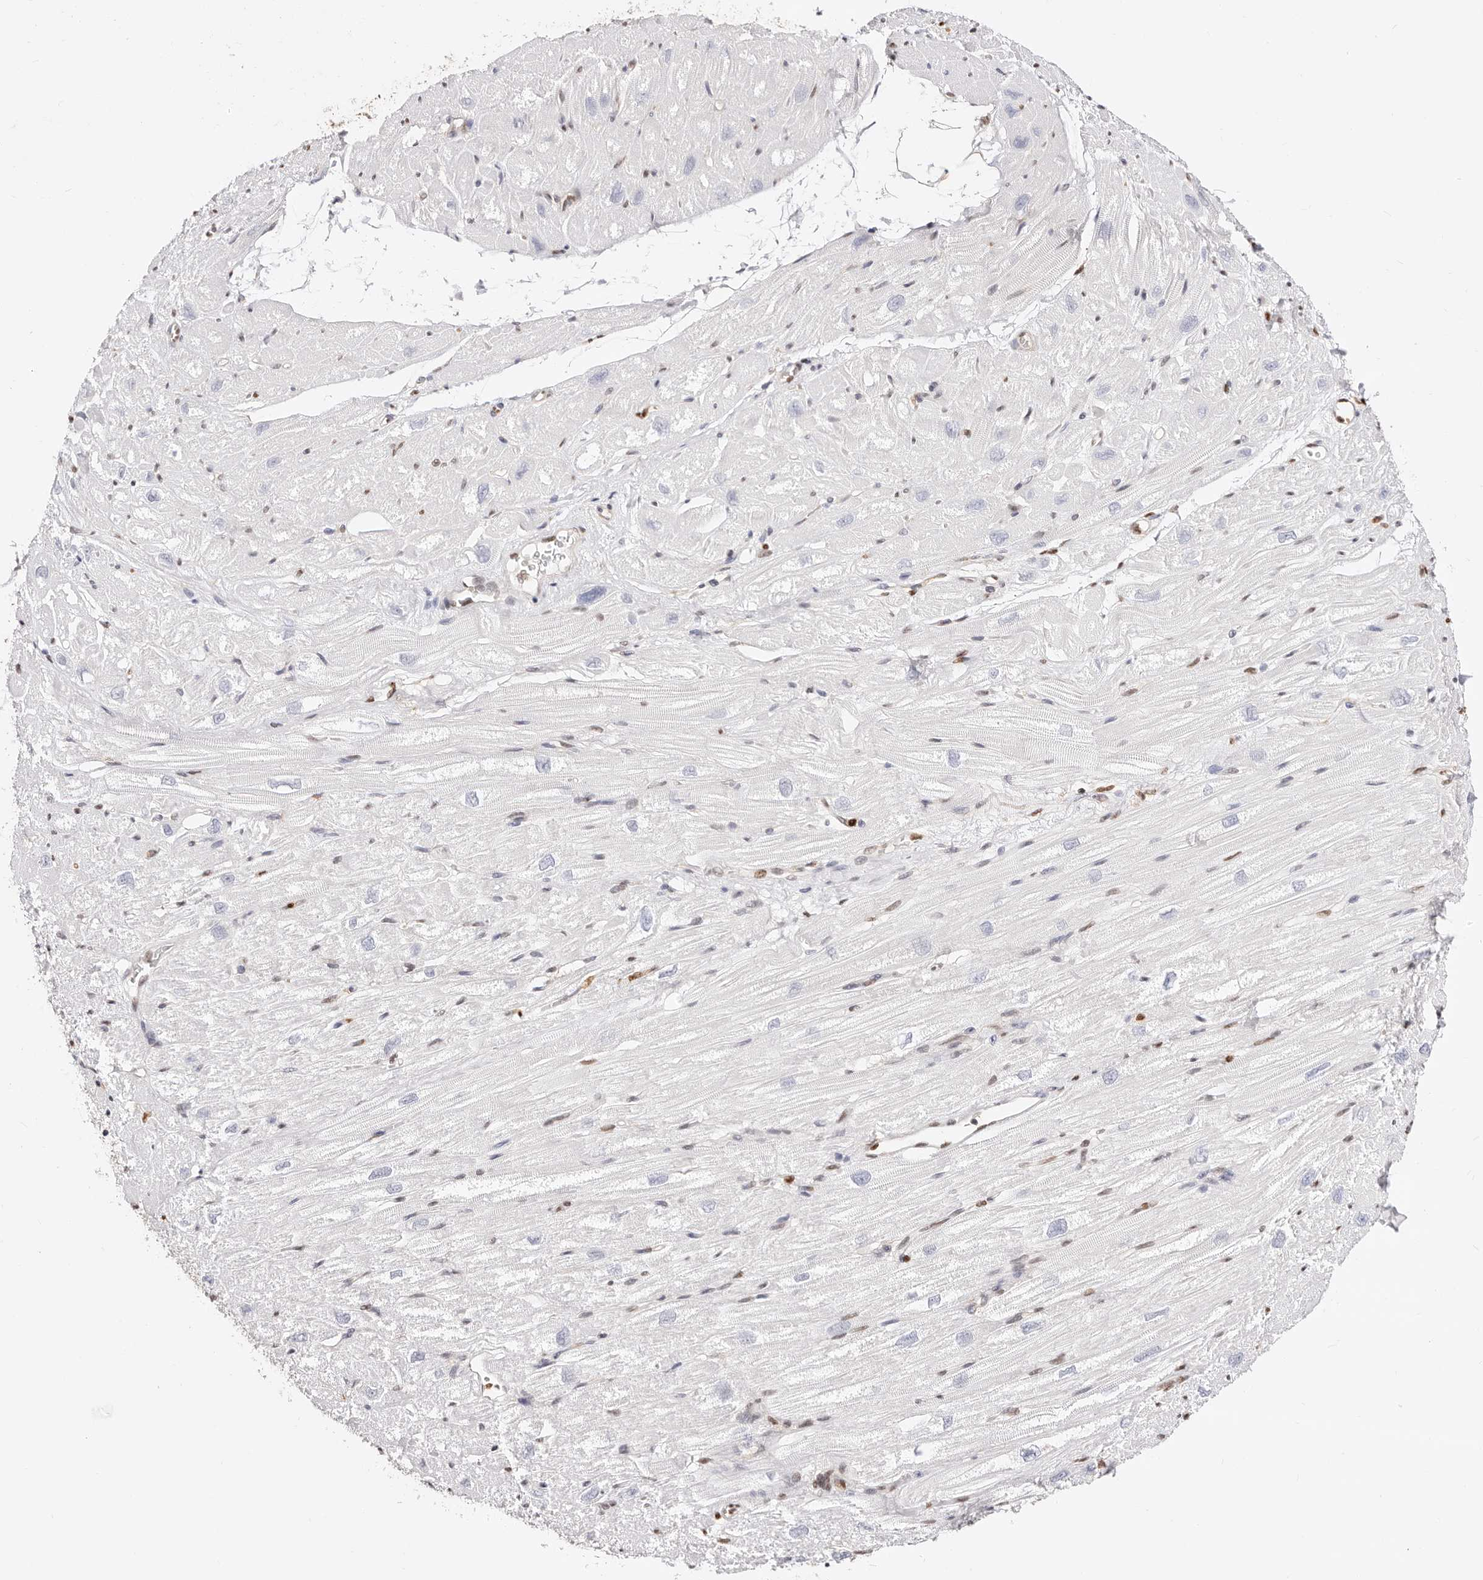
{"staining": {"intensity": "negative", "quantity": "none", "location": "none"}, "tissue": "heart muscle", "cell_type": "Cardiomyocytes", "image_type": "normal", "snomed": [{"axis": "morphology", "description": "Normal tissue, NOS"}, {"axis": "topography", "description": "Heart"}], "caption": "Cardiomyocytes show no significant protein staining in benign heart muscle. Brightfield microscopy of immunohistochemistry (IHC) stained with DAB (3,3'-diaminobenzidine) (brown) and hematoxylin (blue), captured at high magnification.", "gene": "TKT", "patient": {"sex": "male", "age": 50}}